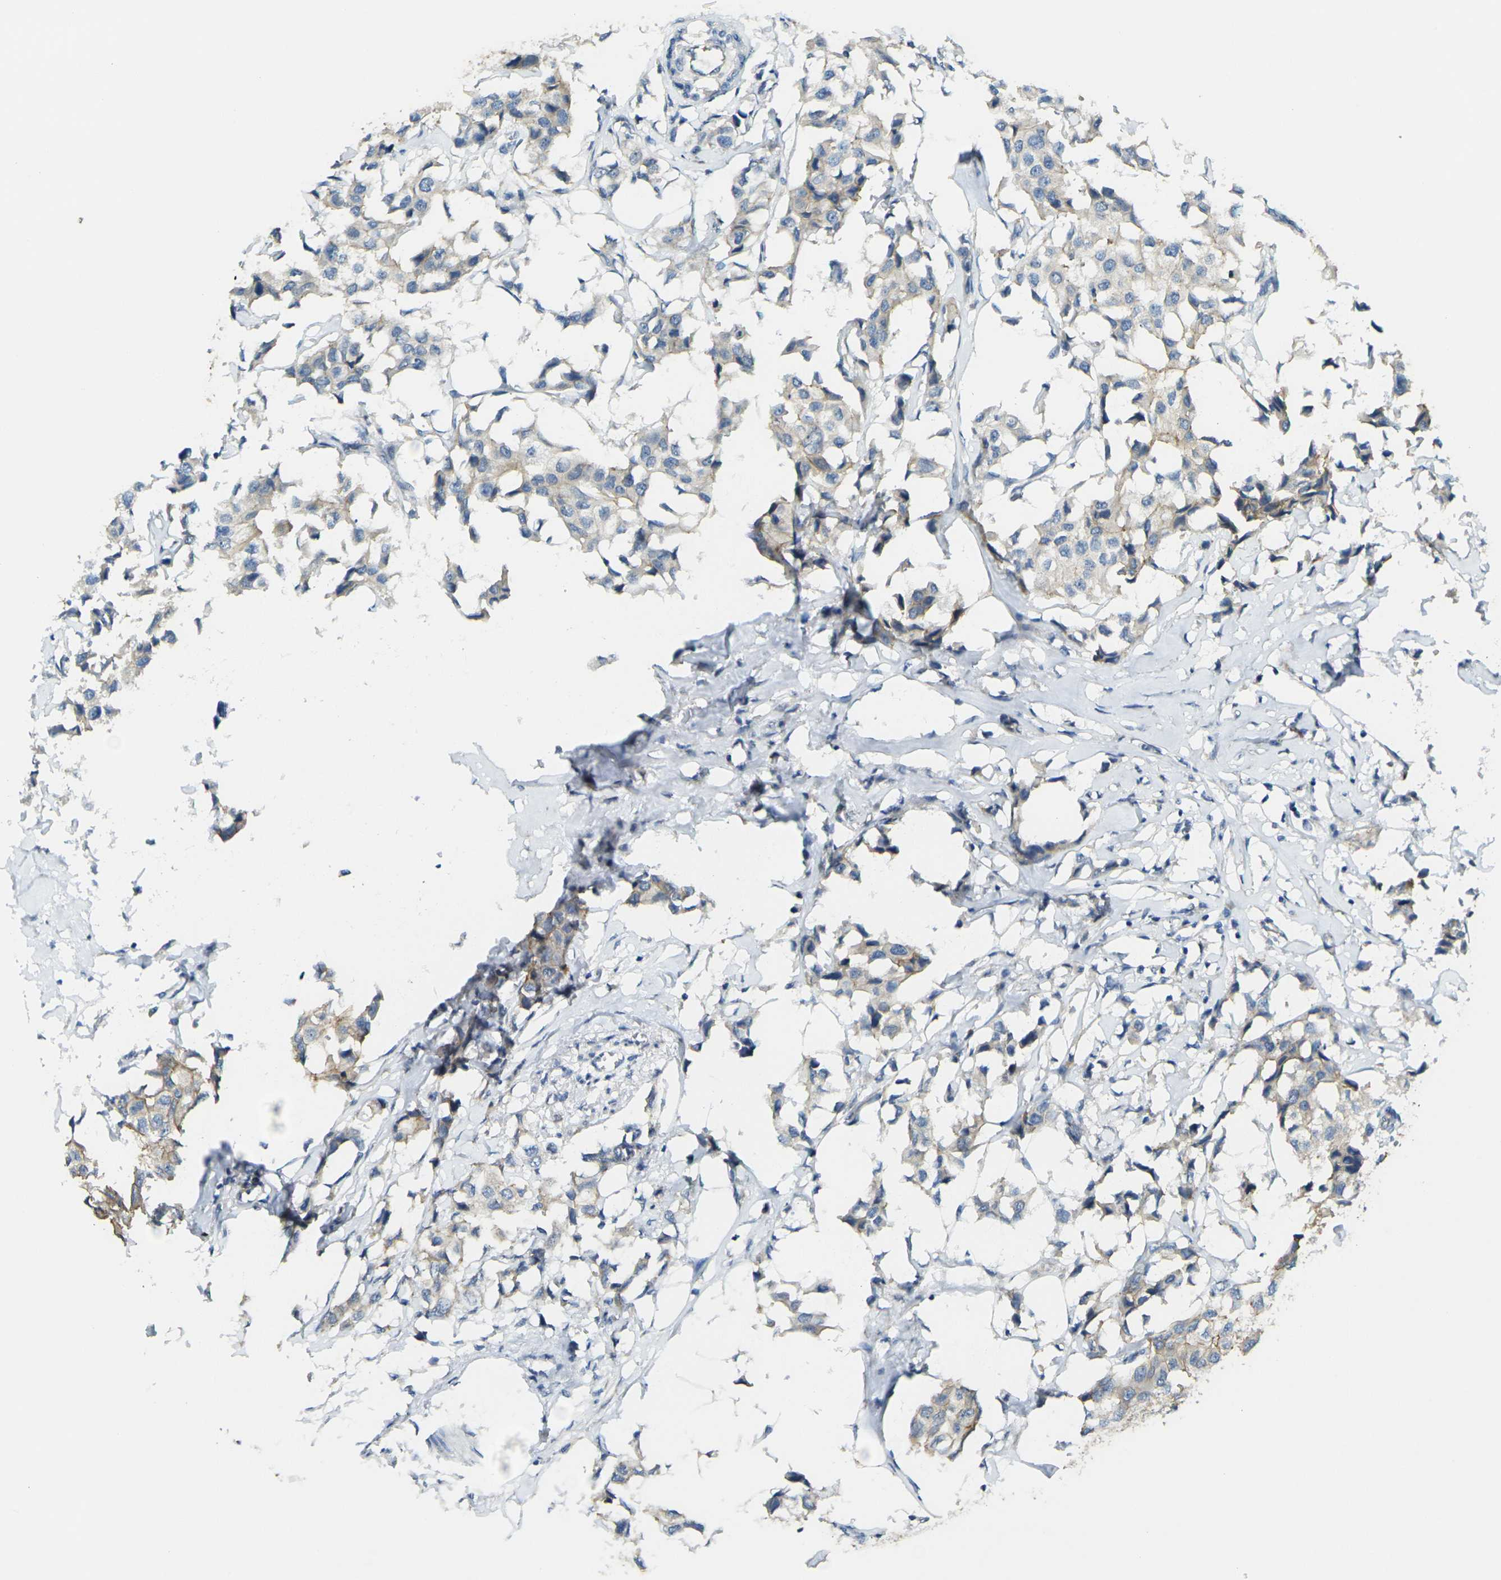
{"staining": {"intensity": "weak", "quantity": "<25%", "location": "cytoplasmic/membranous"}, "tissue": "breast cancer", "cell_type": "Tumor cells", "image_type": "cancer", "snomed": [{"axis": "morphology", "description": "Duct carcinoma"}, {"axis": "topography", "description": "Breast"}], "caption": "Tumor cells are negative for protein expression in human breast cancer.", "gene": "RHBDD1", "patient": {"sex": "female", "age": 80}}